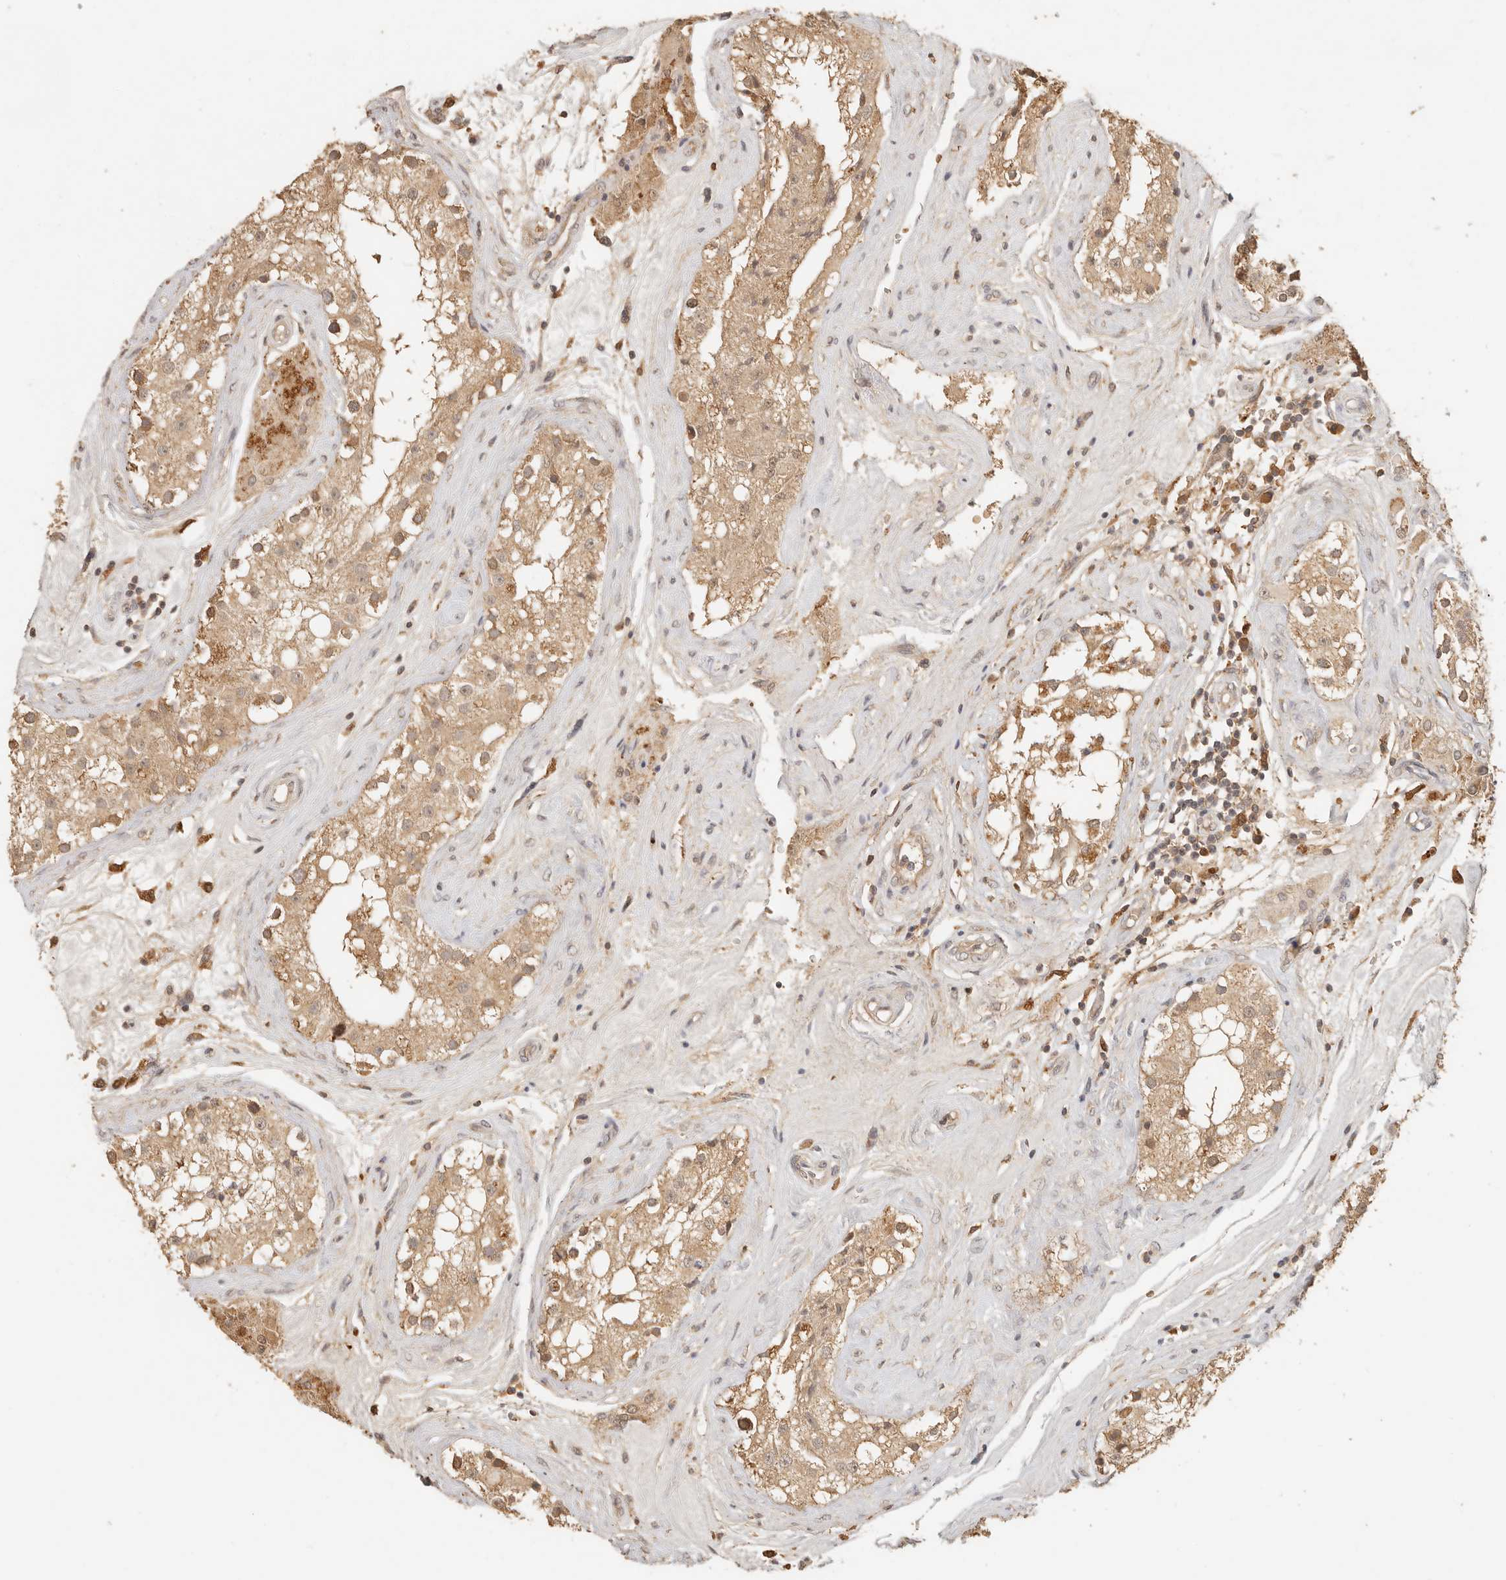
{"staining": {"intensity": "moderate", "quantity": ">75%", "location": "cytoplasmic/membranous"}, "tissue": "testis", "cell_type": "Cells in seminiferous ducts", "image_type": "normal", "snomed": [{"axis": "morphology", "description": "Normal tissue, NOS"}, {"axis": "topography", "description": "Testis"}], "caption": "A histopathology image of testis stained for a protein reveals moderate cytoplasmic/membranous brown staining in cells in seminiferous ducts. The protein of interest is shown in brown color, while the nuclei are stained blue.", "gene": "INTS11", "patient": {"sex": "male", "age": 84}}